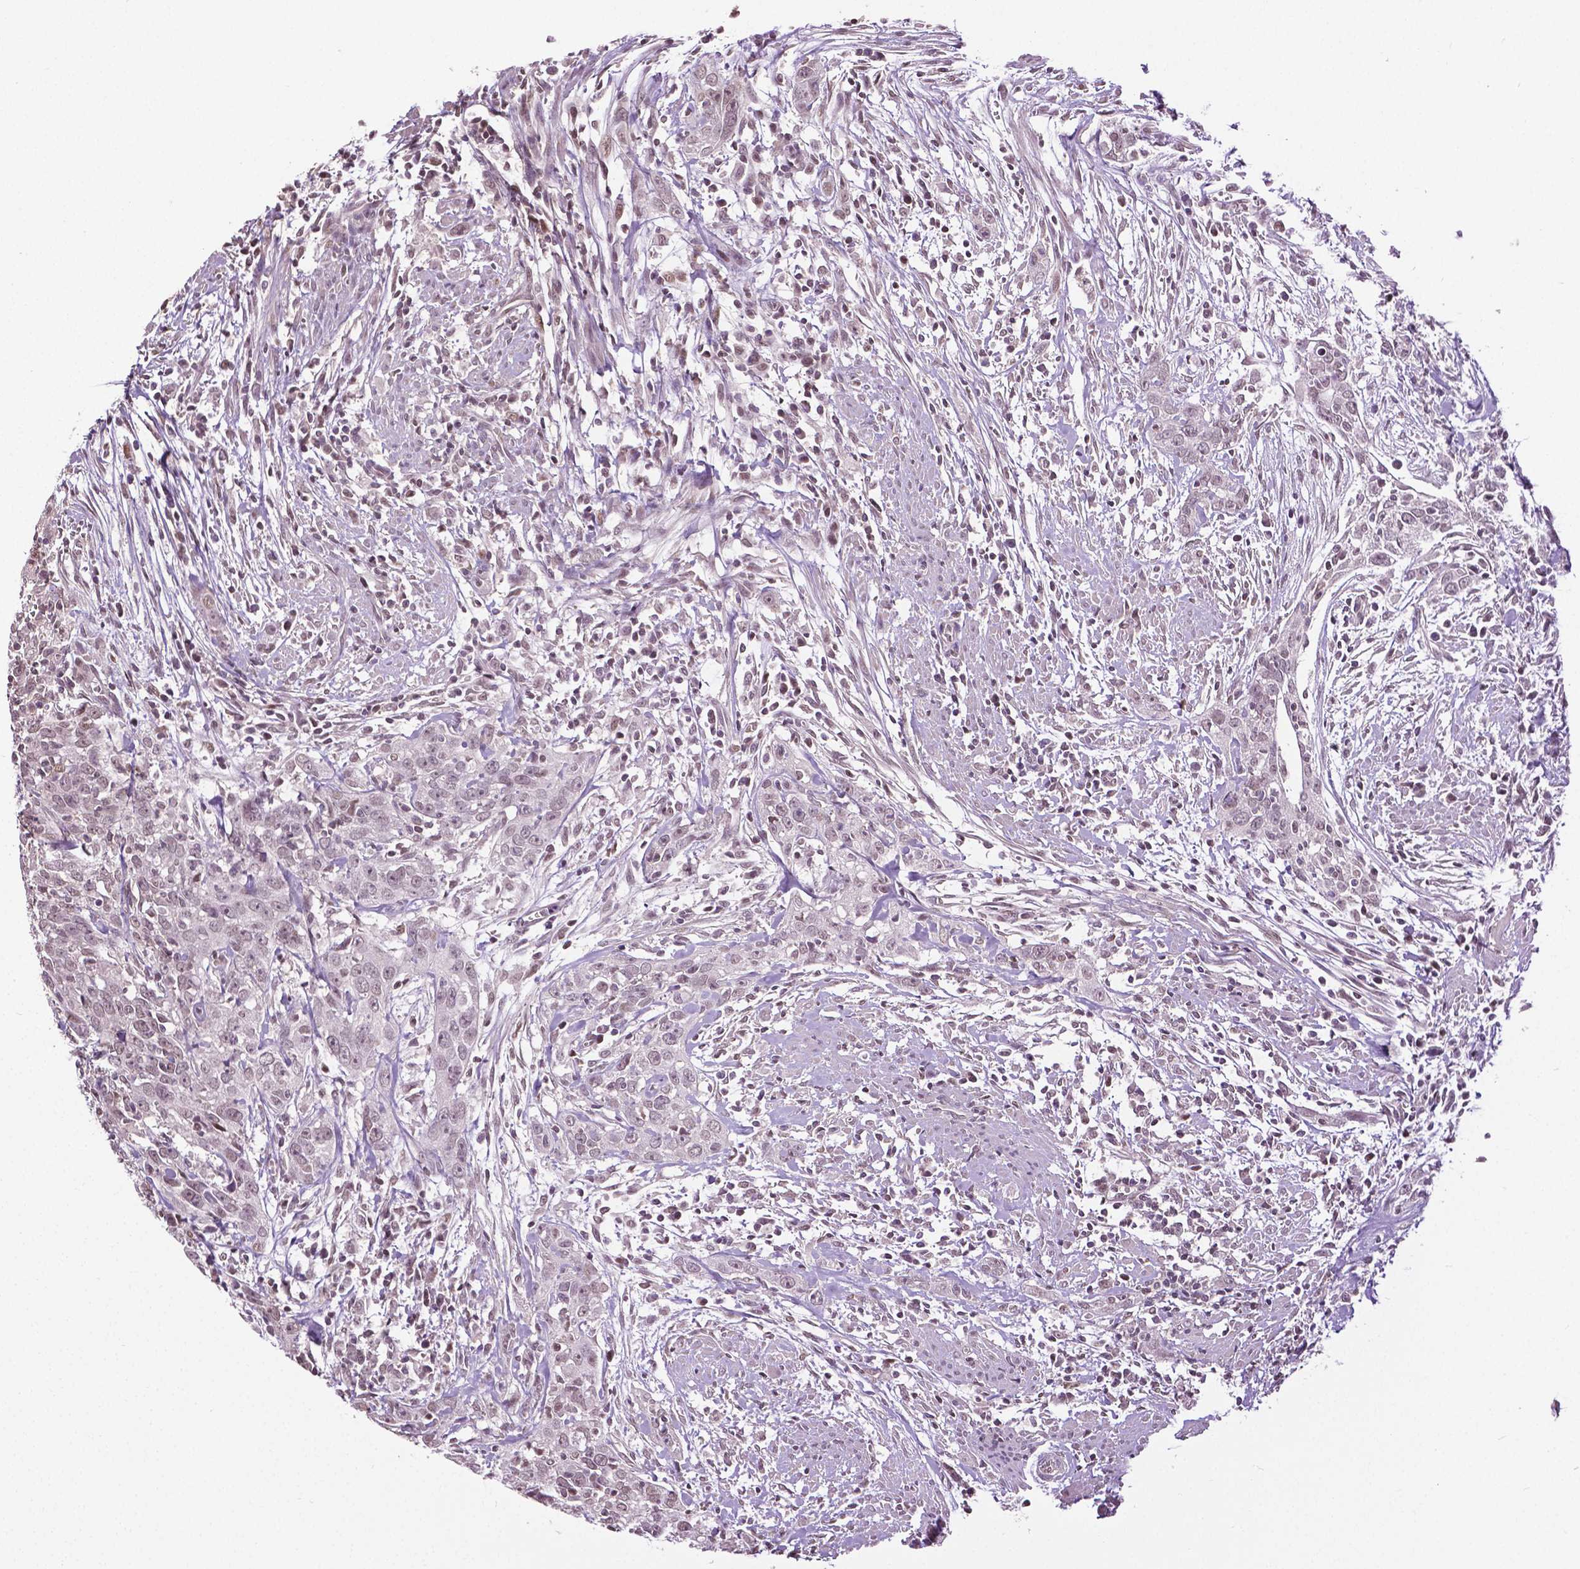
{"staining": {"intensity": "weak", "quantity": "<25%", "location": "nuclear"}, "tissue": "urothelial cancer", "cell_type": "Tumor cells", "image_type": "cancer", "snomed": [{"axis": "morphology", "description": "Urothelial carcinoma, High grade"}, {"axis": "topography", "description": "Urinary bladder"}], "caption": "This is an immunohistochemistry (IHC) micrograph of human high-grade urothelial carcinoma. There is no positivity in tumor cells.", "gene": "DLX5", "patient": {"sex": "male", "age": 83}}